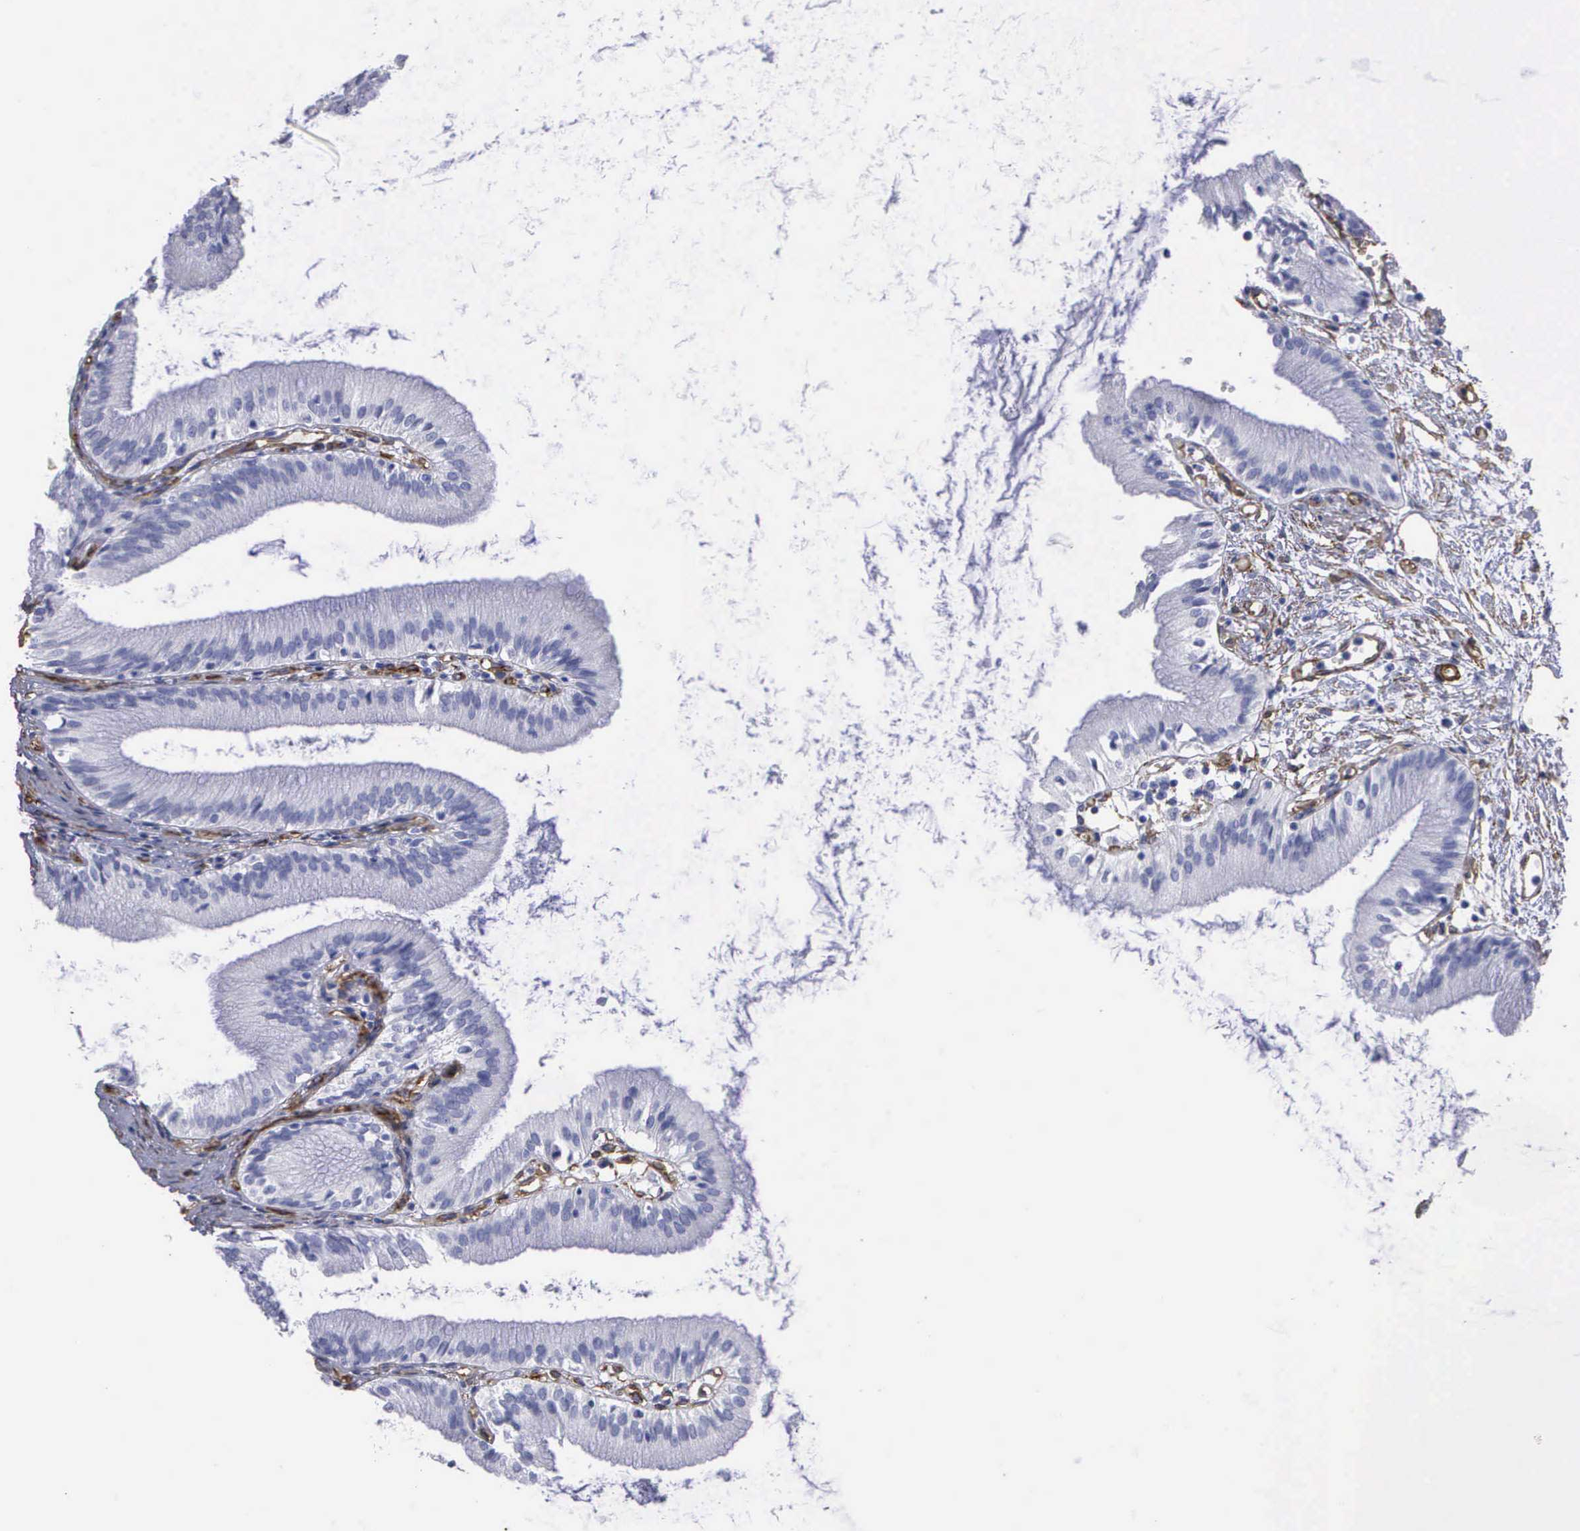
{"staining": {"intensity": "negative", "quantity": "none", "location": "none"}, "tissue": "gallbladder", "cell_type": "Glandular cells", "image_type": "normal", "snomed": [{"axis": "morphology", "description": "Normal tissue, NOS"}, {"axis": "topography", "description": "Gallbladder"}], "caption": "This is an immunohistochemistry (IHC) image of unremarkable human gallbladder. There is no positivity in glandular cells.", "gene": "MAGEB10", "patient": {"sex": "male", "age": 58}}